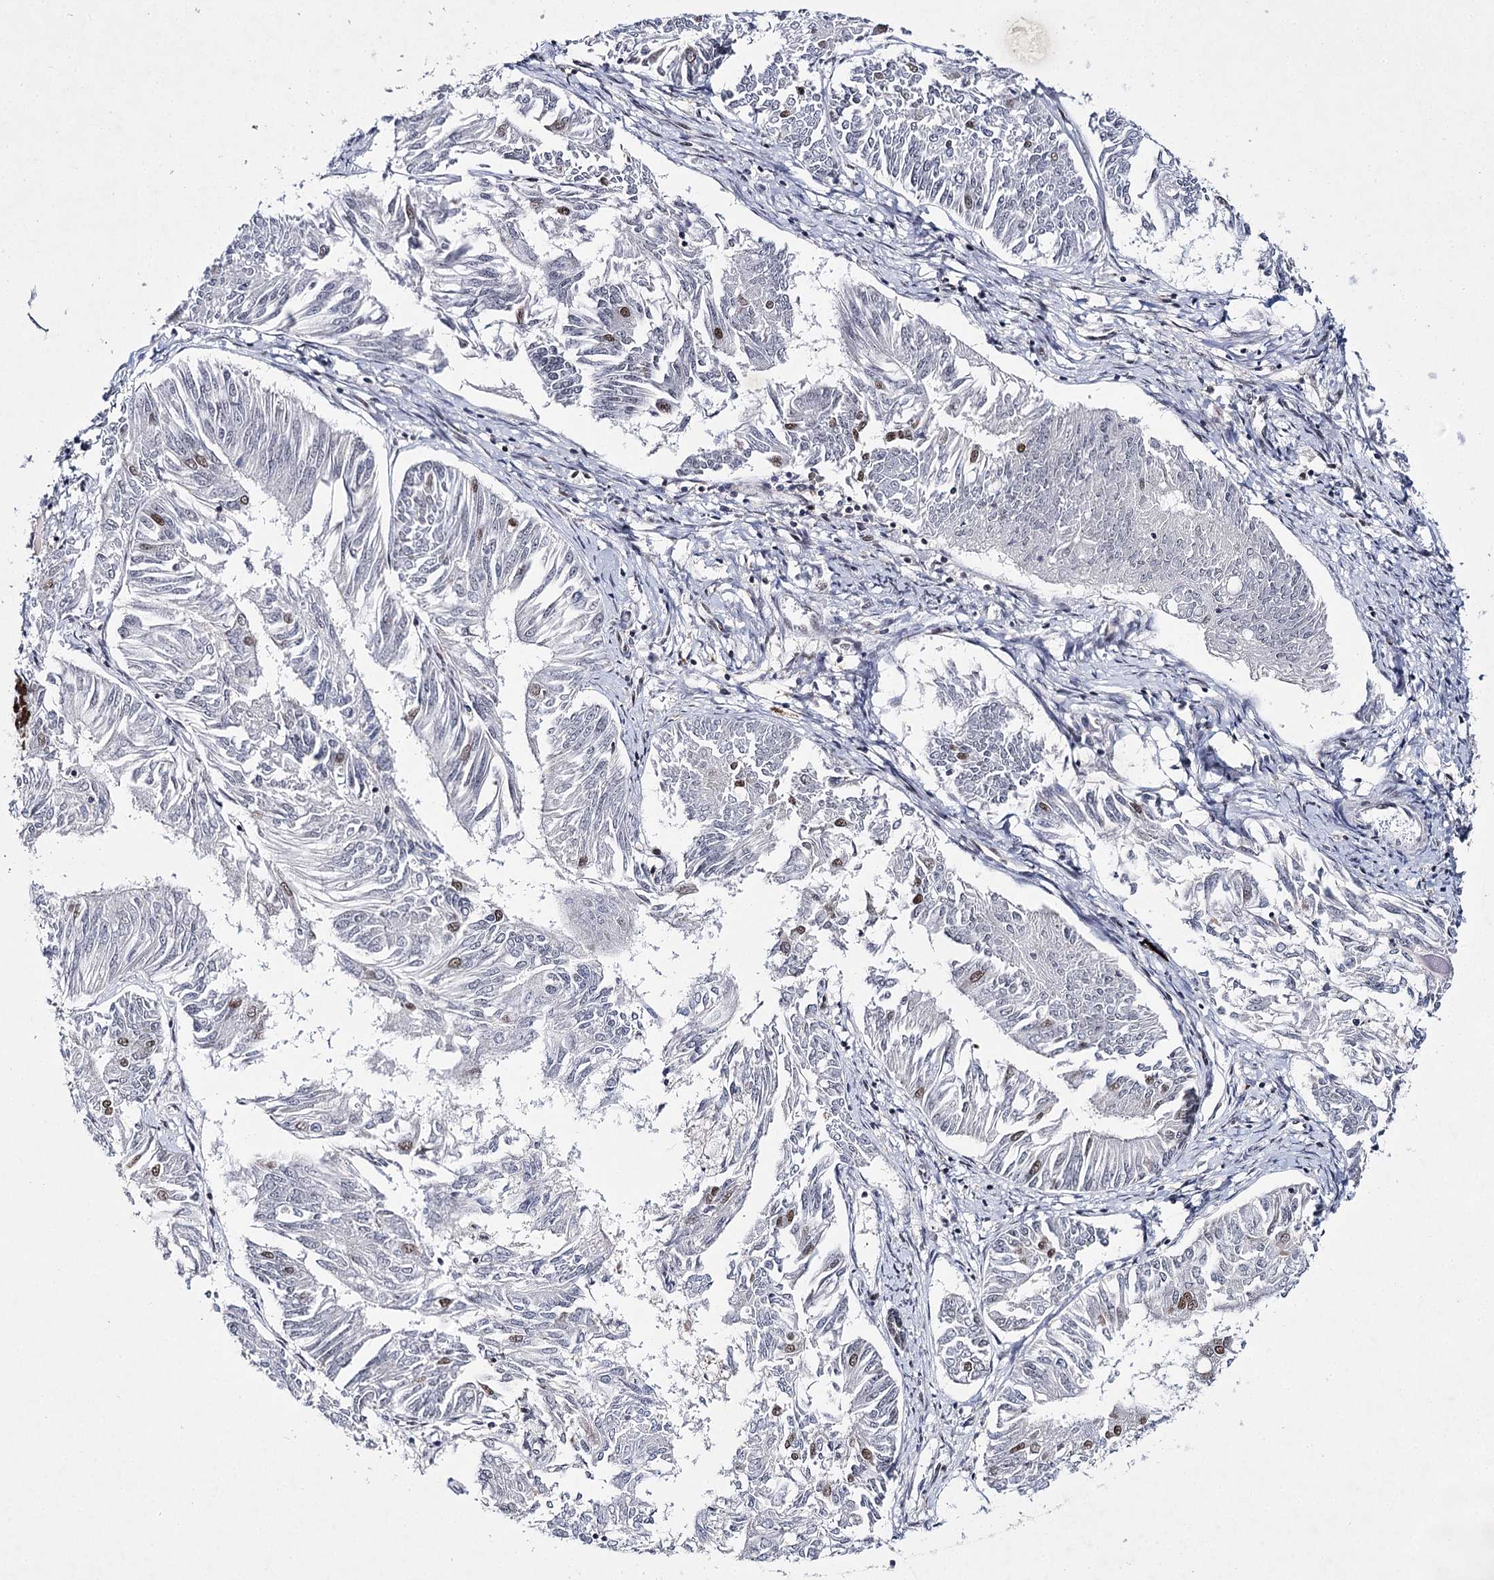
{"staining": {"intensity": "negative", "quantity": "none", "location": "none"}, "tissue": "endometrial cancer", "cell_type": "Tumor cells", "image_type": "cancer", "snomed": [{"axis": "morphology", "description": "Adenocarcinoma, NOS"}, {"axis": "topography", "description": "Endometrium"}], "caption": "A photomicrograph of human endometrial adenocarcinoma is negative for staining in tumor cells.", "gene": "SCAF8", "patient": {"sex": "female", "age": 58}}